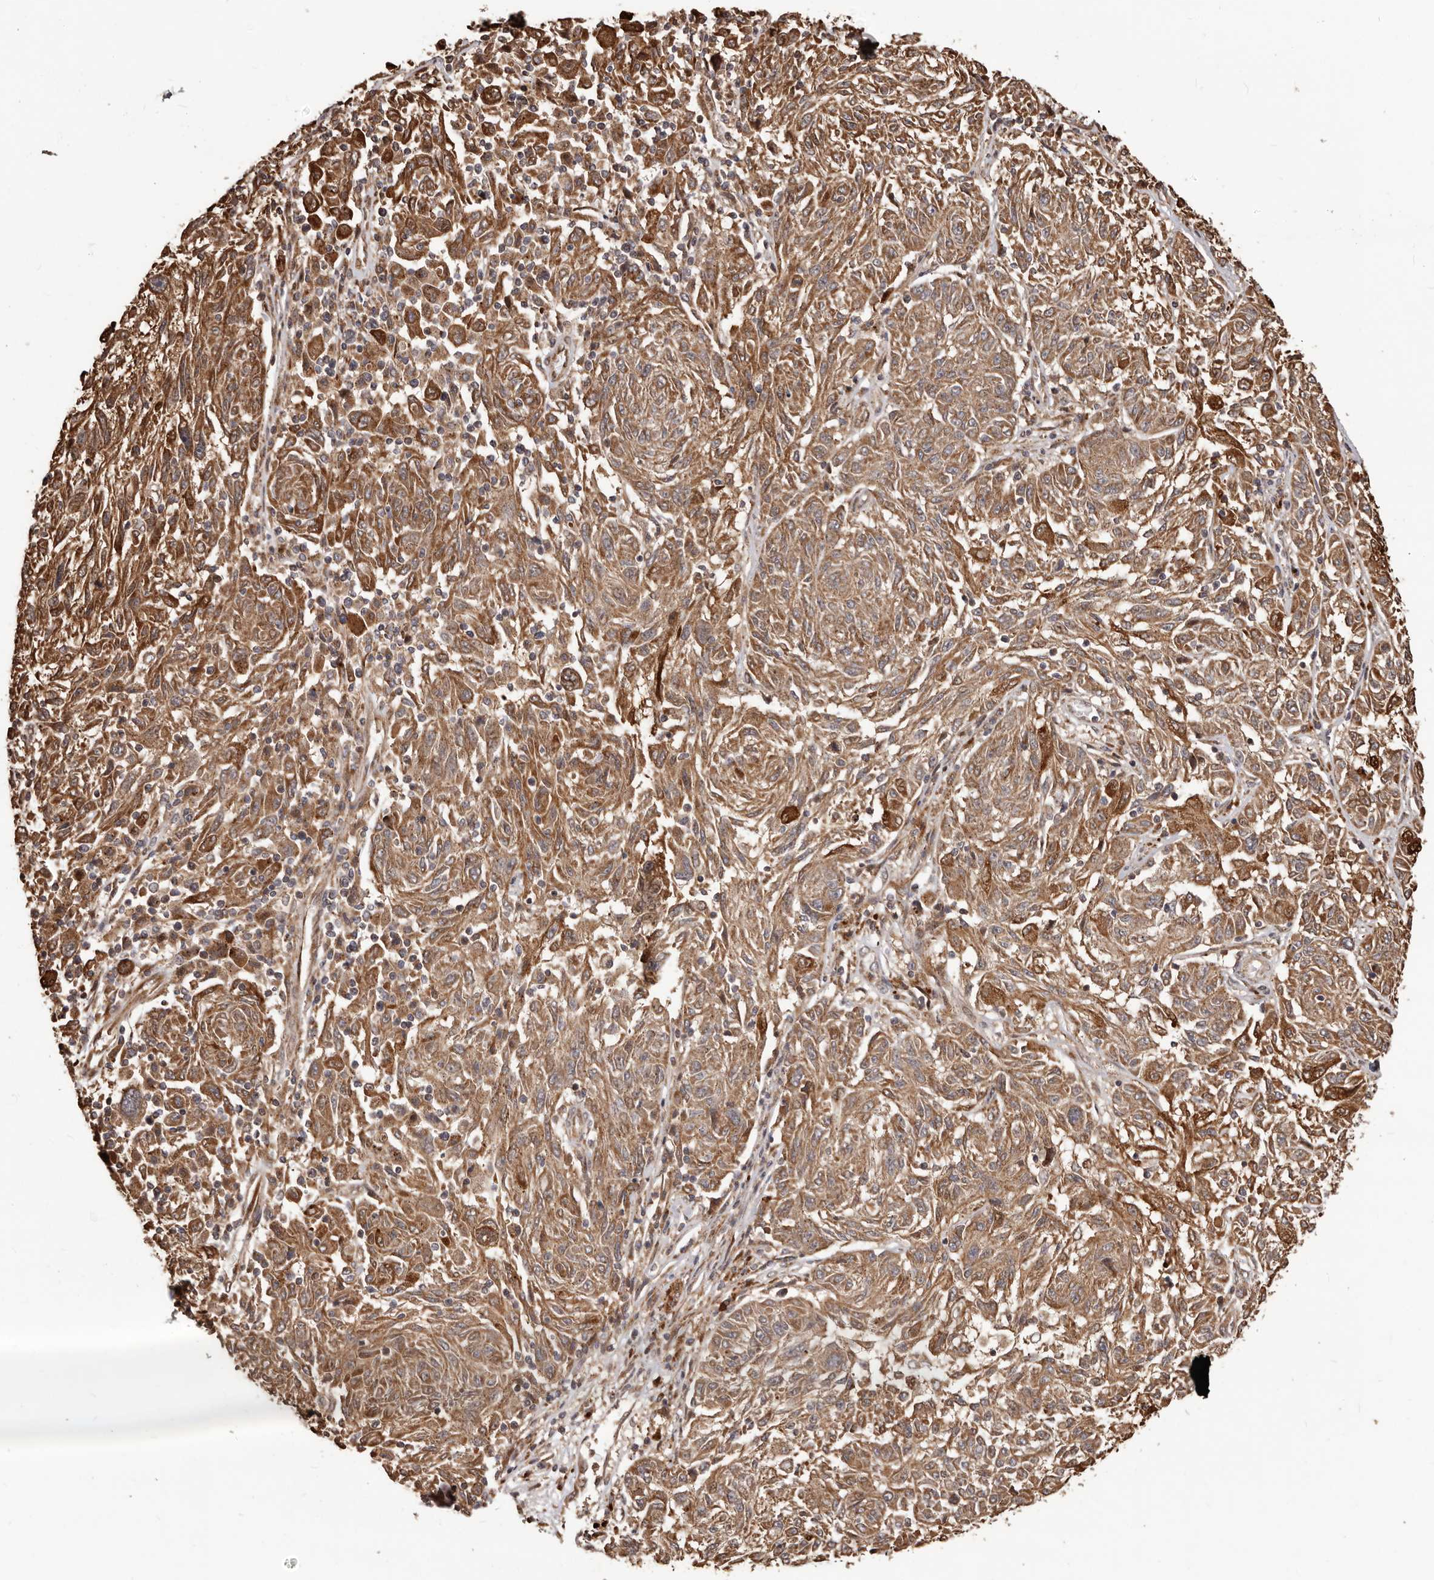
{"staining": {"intensity": "strong", "quantity": ">75%", "location": "cytoplasmic/membranous"}, "tissue": "melanoma", "cell_type": "Tumor cells", "image_type": "cancer", "snomed": [{"axis": "morphology", "description": "Malignant melanoma, NOS"}, {"axis": "topography", "description": "Skin"}], "caption": "Immunohistochemistry (IHC) staining of malignant melanoma, which displays high levels of strong cytoplasmic/membranous positivity in about >75% of tumor cells indicating strong cytoplasmic/membranous protein expression. The staining was performed using DAB (brown) for protein detection and nuclei were counterstained in hematoxylin (blue).", "gene": "MTO1", "patient": {"sex": "male", "age": 53}}